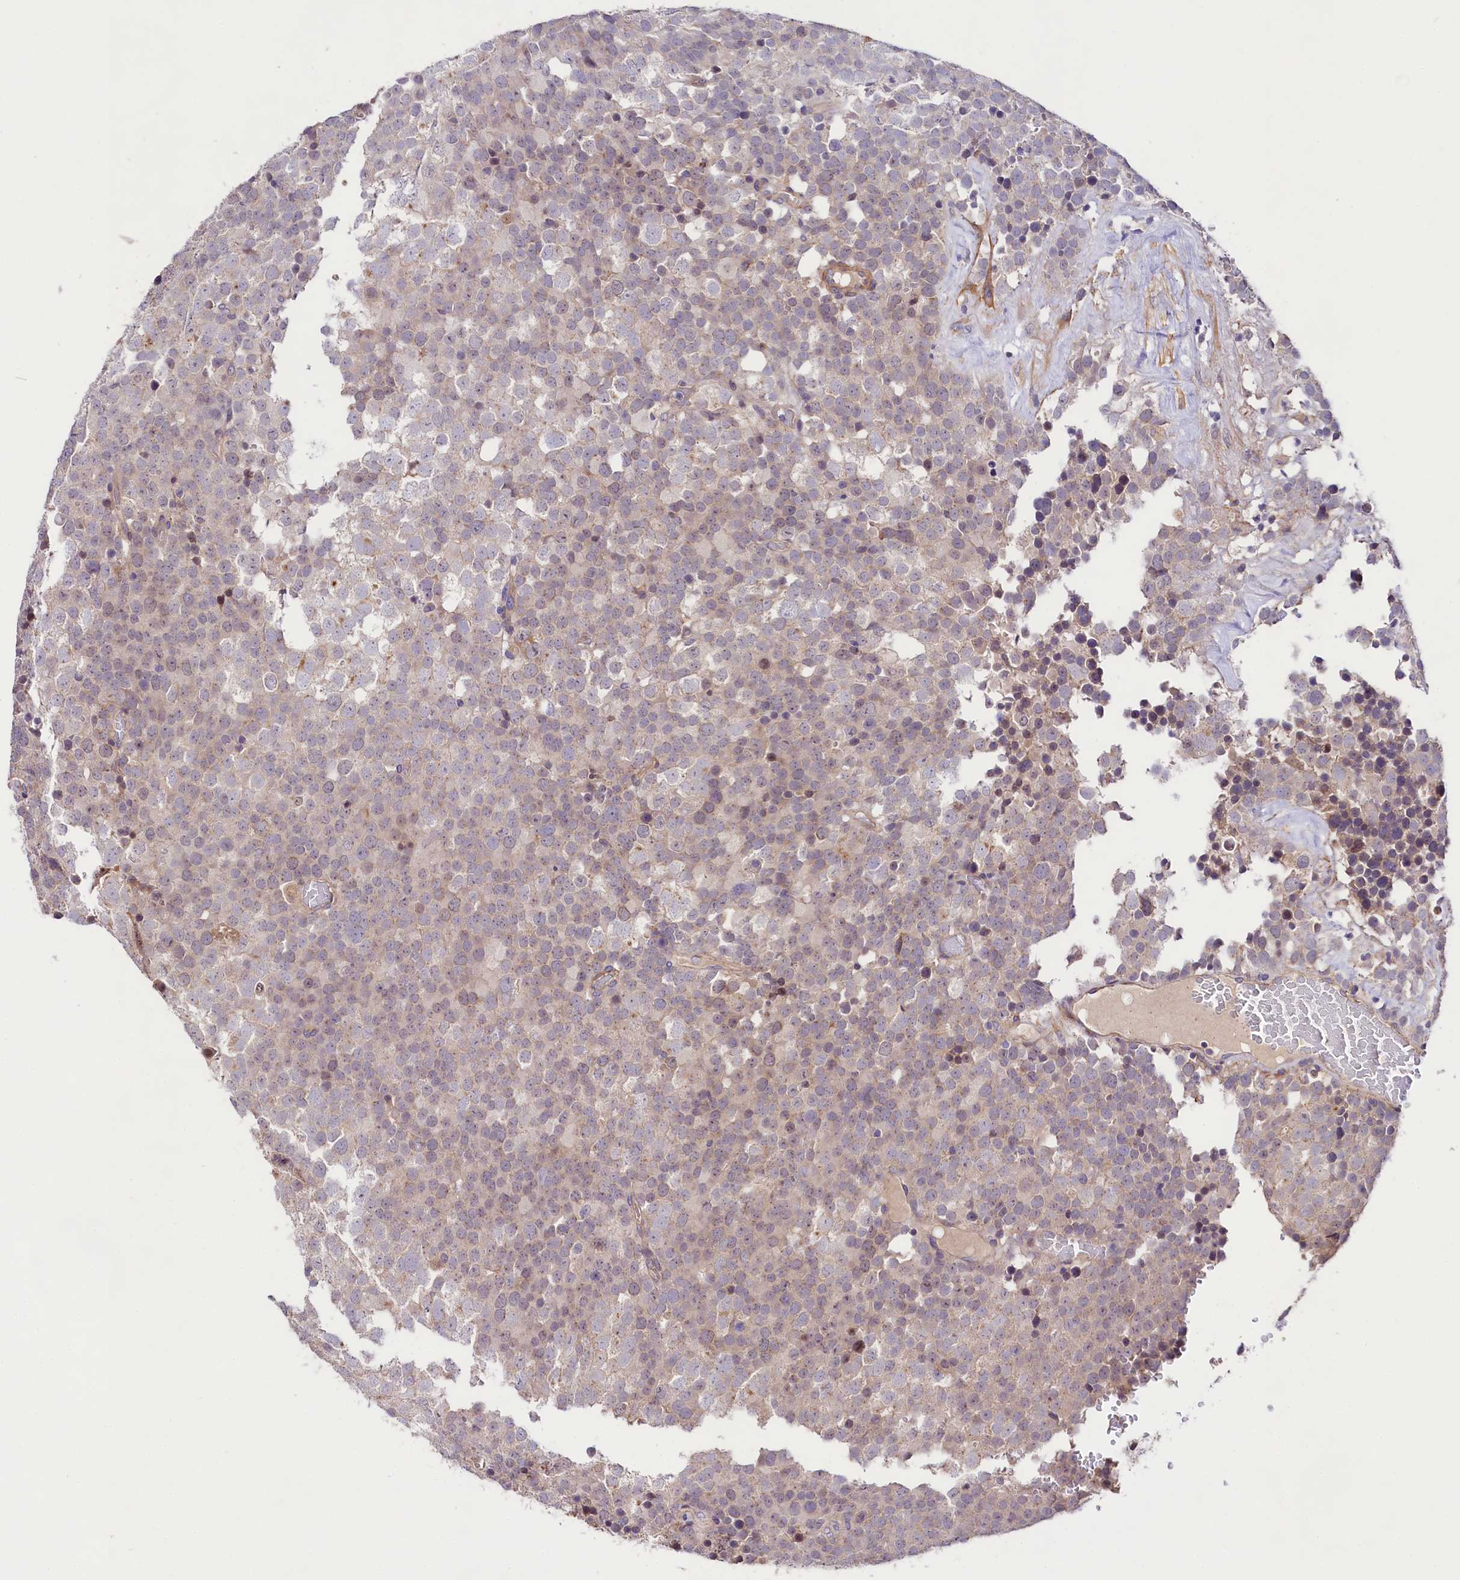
{"staining": {"intensity": "weak", "quantity": "<25%", "location": "cytoplasmic/membranous"}, "tissue": "testis cancer", "cell_type": "Tumor cells", "image_type": "cancer", "snomed": [{"axis": "morphology", "description": "Seminoma, NOS"}, {"axis": "topography", "description": "Testis"}], "caption": "Image shows no significant protein positivity in tumor cells of testis seminoma.", "gene": "VPS11", "patient": {"sex": "male", "age": 71}}